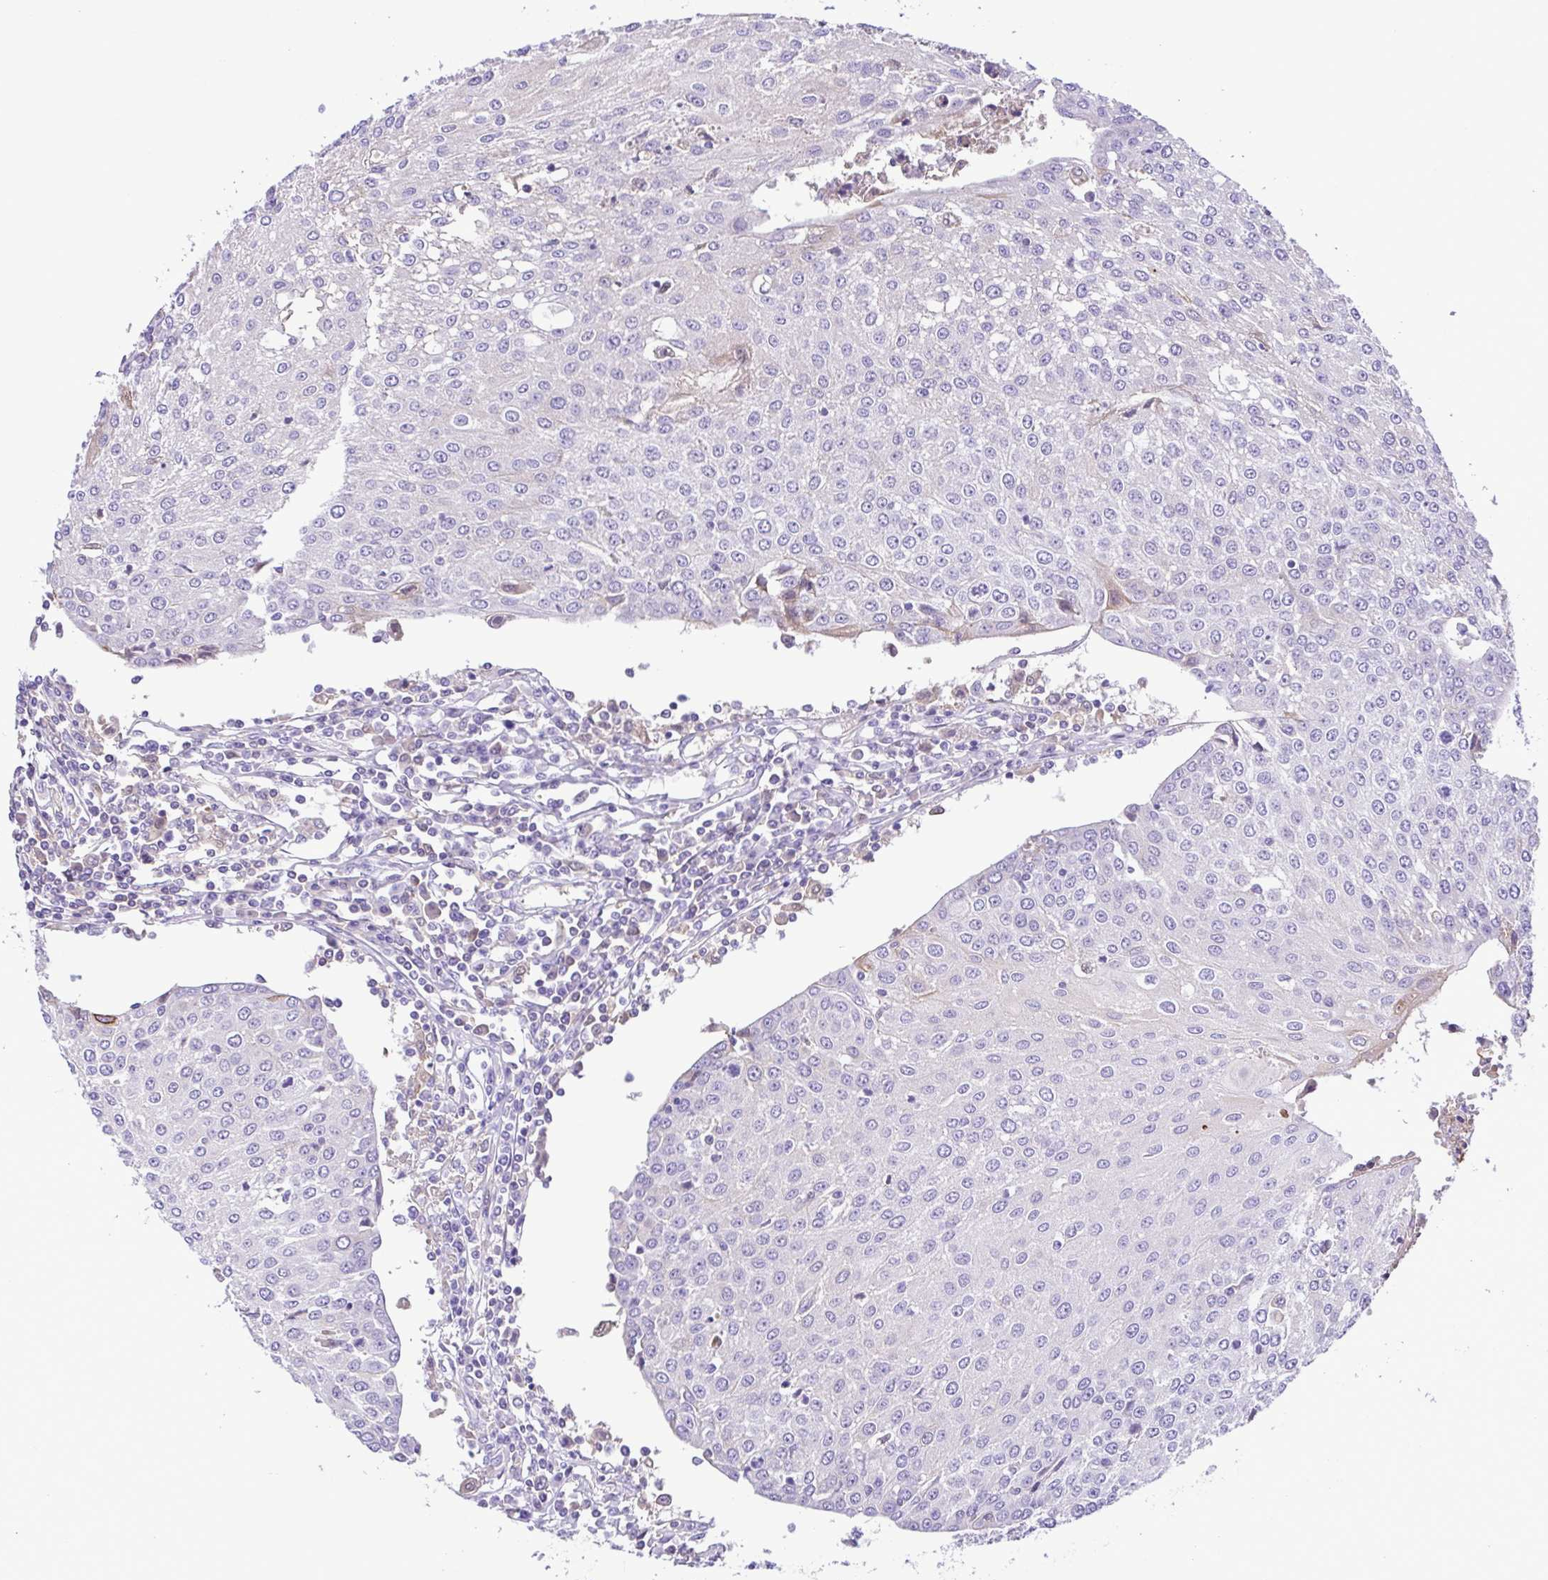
{"staining": {"intensity": "negative", "quantity": "none", "location": "none"}, "tissue": "urothelial cancer", "cell_type": "Tumor cells", "image_type": "cancer", "snomed": [{"axis": "morphology", "description": "Urothelial carcinoma, High grade"}, {"axis": "topography", "description": "Urinary bladder"}], "caption": "A high-resolution image shows immunohistochemistry staining of high-grade urothelial carcinoma, which demonstrates no significant staining in tumor cells. (DAB (3,3'-diaminobenzidine) immunohistochemistry with hematoxylin counter stain).", "gene": "IGFL1", "patient": {"sex": "female", "age": 85}}